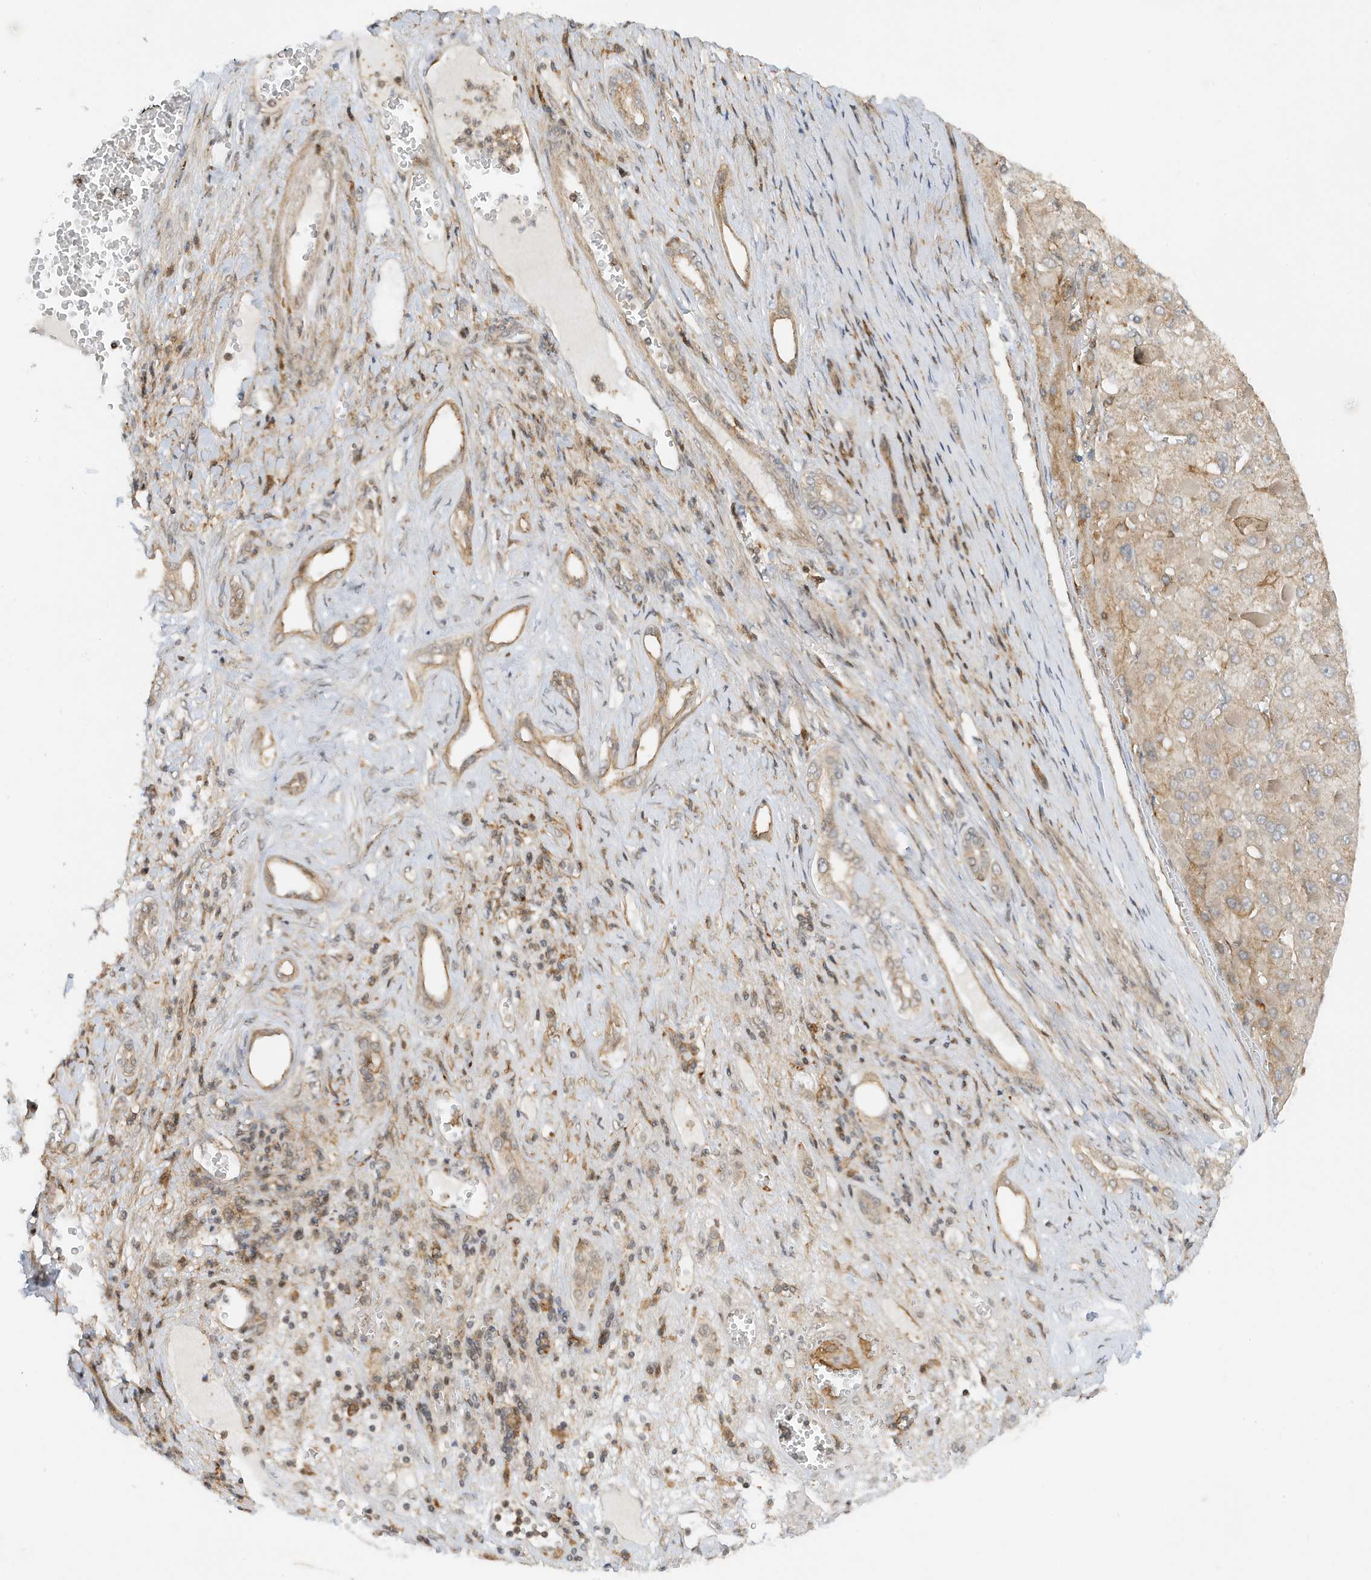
{"staining": {"intensity": "moderate", "quantity": "<25%", "location": "cytoplasmic/membranous"}, "tissue": "liver cancer", "cell_type": "Tumor cells", "image_type": "cancer", "snomed": [{"axis": "morphology", "description": "Carcinoma, Hepatocellular, NOS"}, {"axis": "topography", "description": "Liver"}], "caption": "Immunohistochemical staining of human liver hepatocellular carcinoma demonstrates low levels of moderate cytoplasmic/membranous positivity in approximately <25% of tumor cells.", "gene": "TATDN3", "patient": {"sex": "female", "age": 73}}